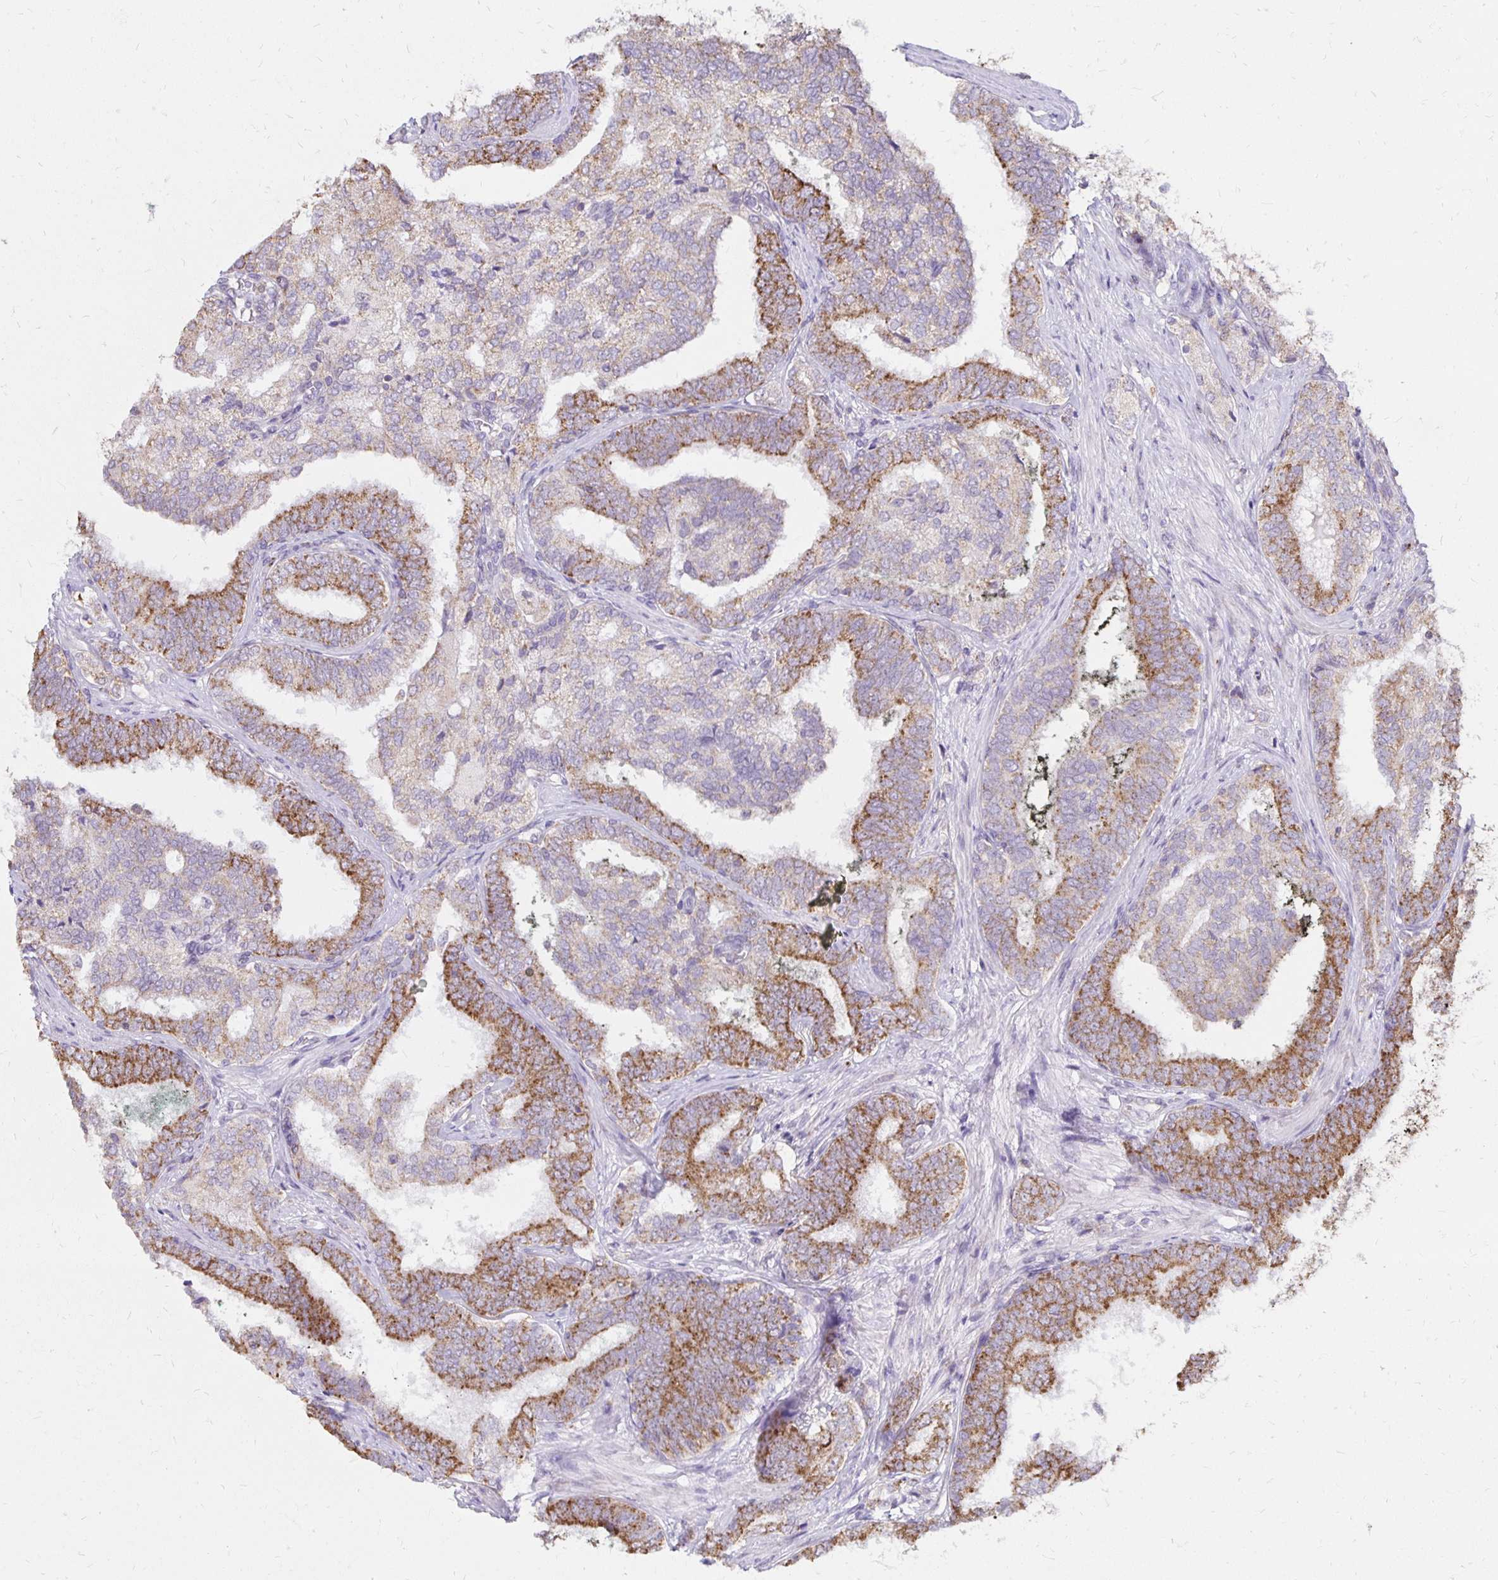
{"staining": {"intensity": "moderate", "quantity": "25%-75%", "location": "cytoplasmic/membranous"}, "tissue": "prostate cancer", "cell_type": "Tumor cells", "image_type": "cancer", "snomed": [{"axis": "morphology", "description": "Adenocarcinoma, High grade"}, {"axis": "topography", "description": "Prostate"}], "caption": "A brown stain labels moderate cytoplasmic/membranous staining of a protein in human adenocarcinoma (high-grade) (prostate) tumor cells. The staining was performed using DAB (3,3'-diaminobenzidine), with brown indicating positive protein expression. Nuclei are stained blue with hematoxylin.", "gene": "IER3", "patient": {"sex": "male", "age": 72}}